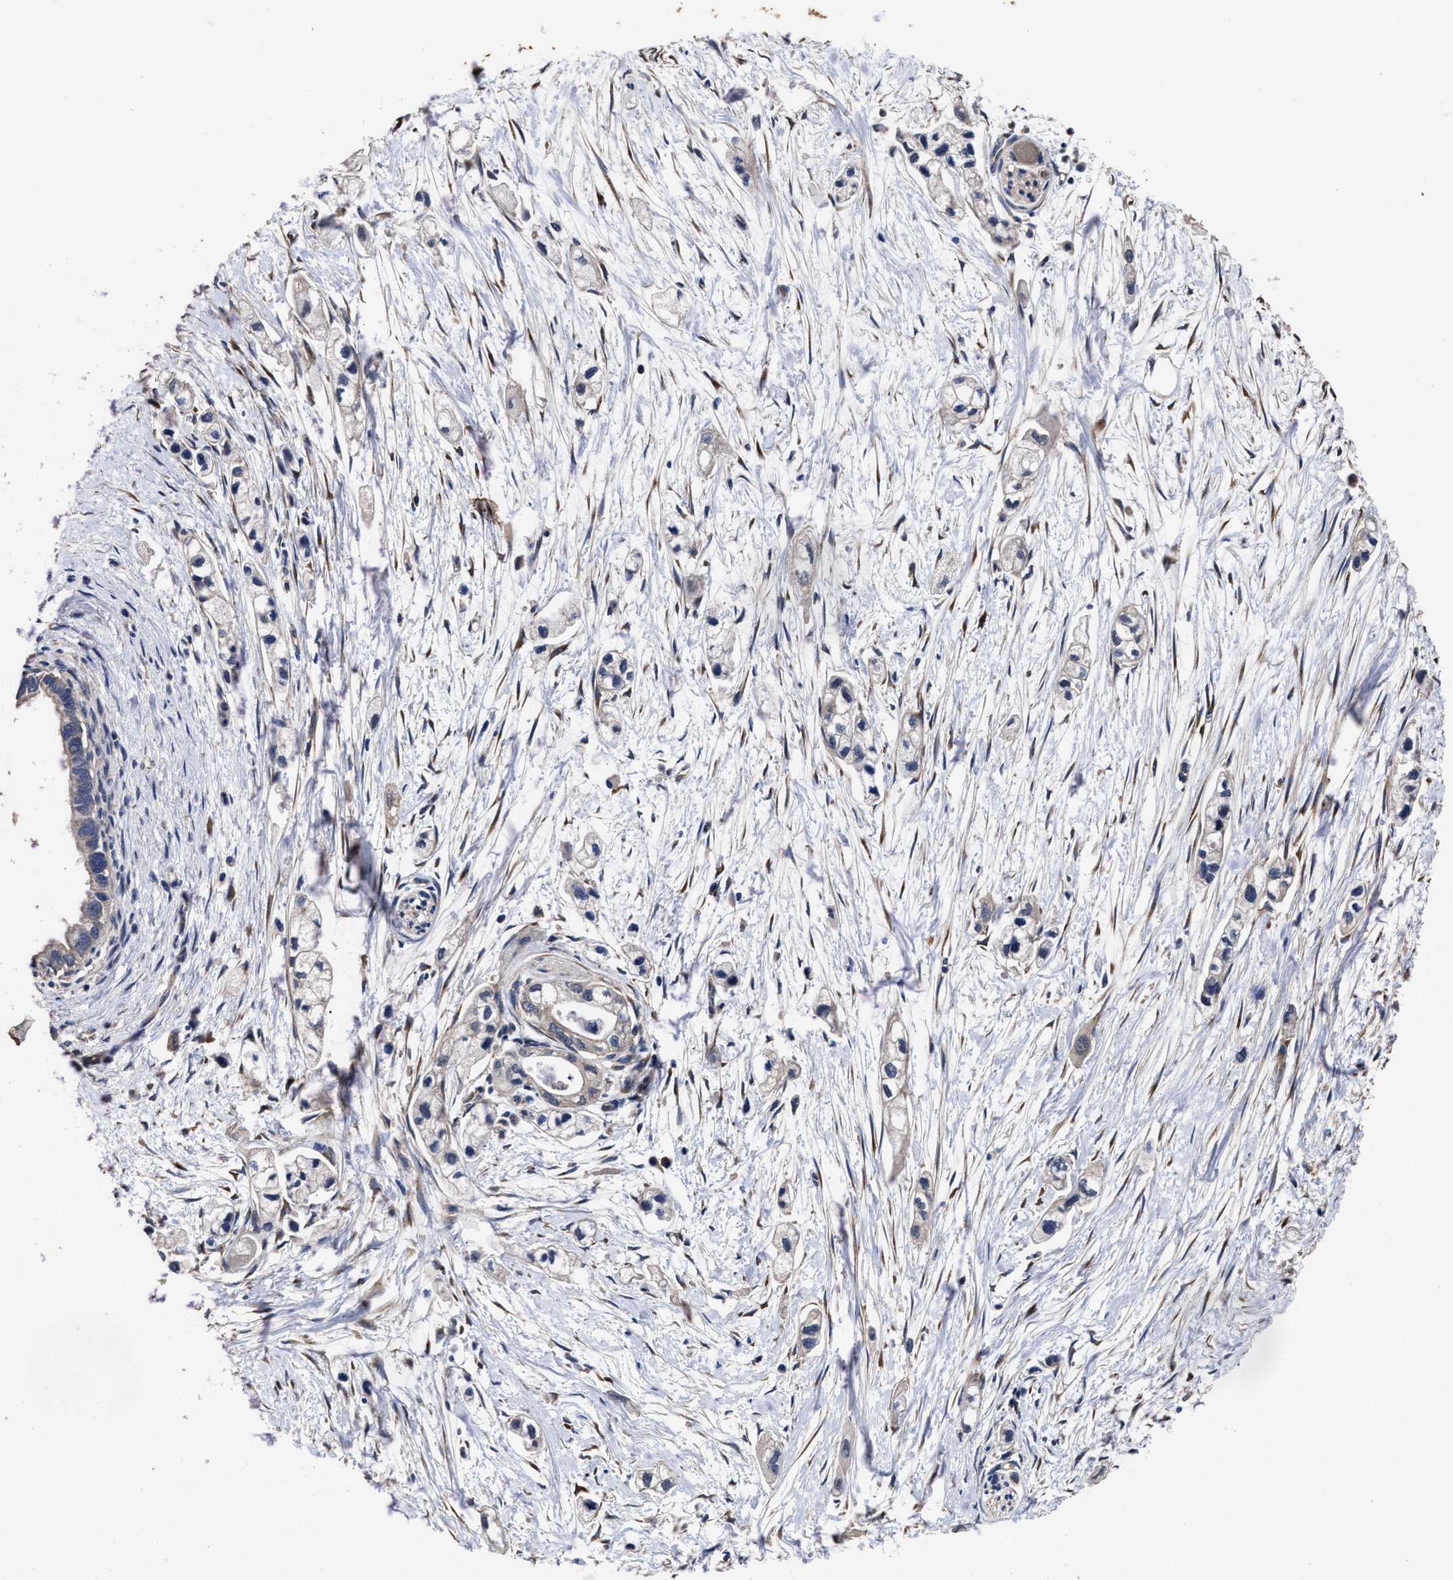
{"staining": {"intensity": "negative", "quantity": "none", "location": "none"}, "tissue": "pancreatic cancer", "cell_type": "Tumor cells", "image_type": "cancer", "snomed": [{"axis": "morphology", "description": "Adenocarcinoma, NOS"}, {"axis": "topography", "description": "Pancreas"}], "caption": "The micrograph reveals no staining of tumor cells in pancreatic cancer. (Brightfield microscopy of DAB IHC at high magnification).", "gene": "AVEN", "patient": {"sex": "male", "age": 74}}